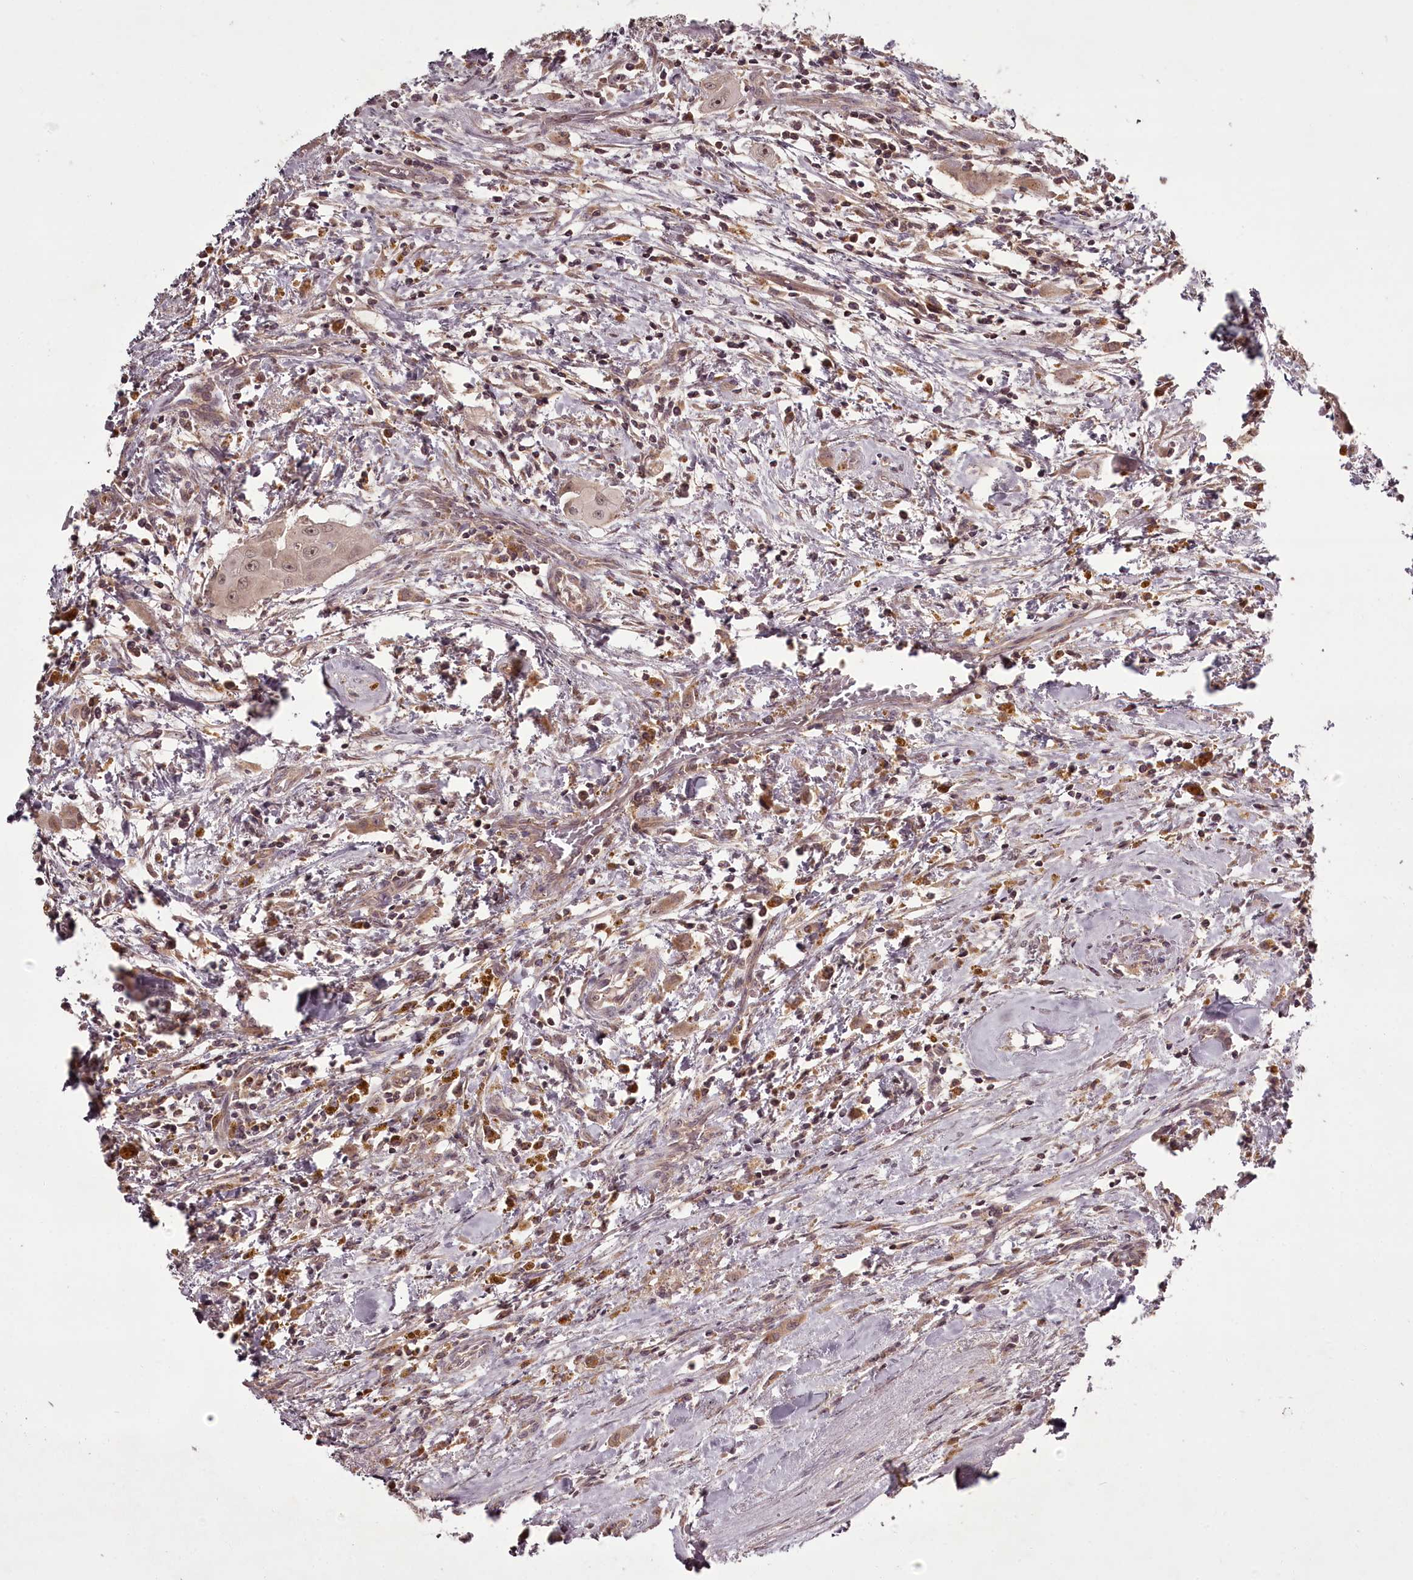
{"staining": {"intensity": "weak", "quantity": ">75%", "location": "nuclear"}, "tissue": "thyroid cancer", "cell_type": "Tumor cells", "image_type": "cancer", "snomed": [{"axis": "morphology", "description": "Papillary adenocarcinoma, NOS"}, {"axis": "topography", "description": "Thyroid gland"}], "caption": "This photomicrograph reveals thyroid cancer (papillary adenocarcinoma) stained with immunohistochemistry (IHC) to label a protein in brown. The nuclear of tumor cells show weak positivity for the protein. Nuclei are counter-stained blue.", "gene": "PCBP2", "patient": {"sex": "female", "age": 59}}